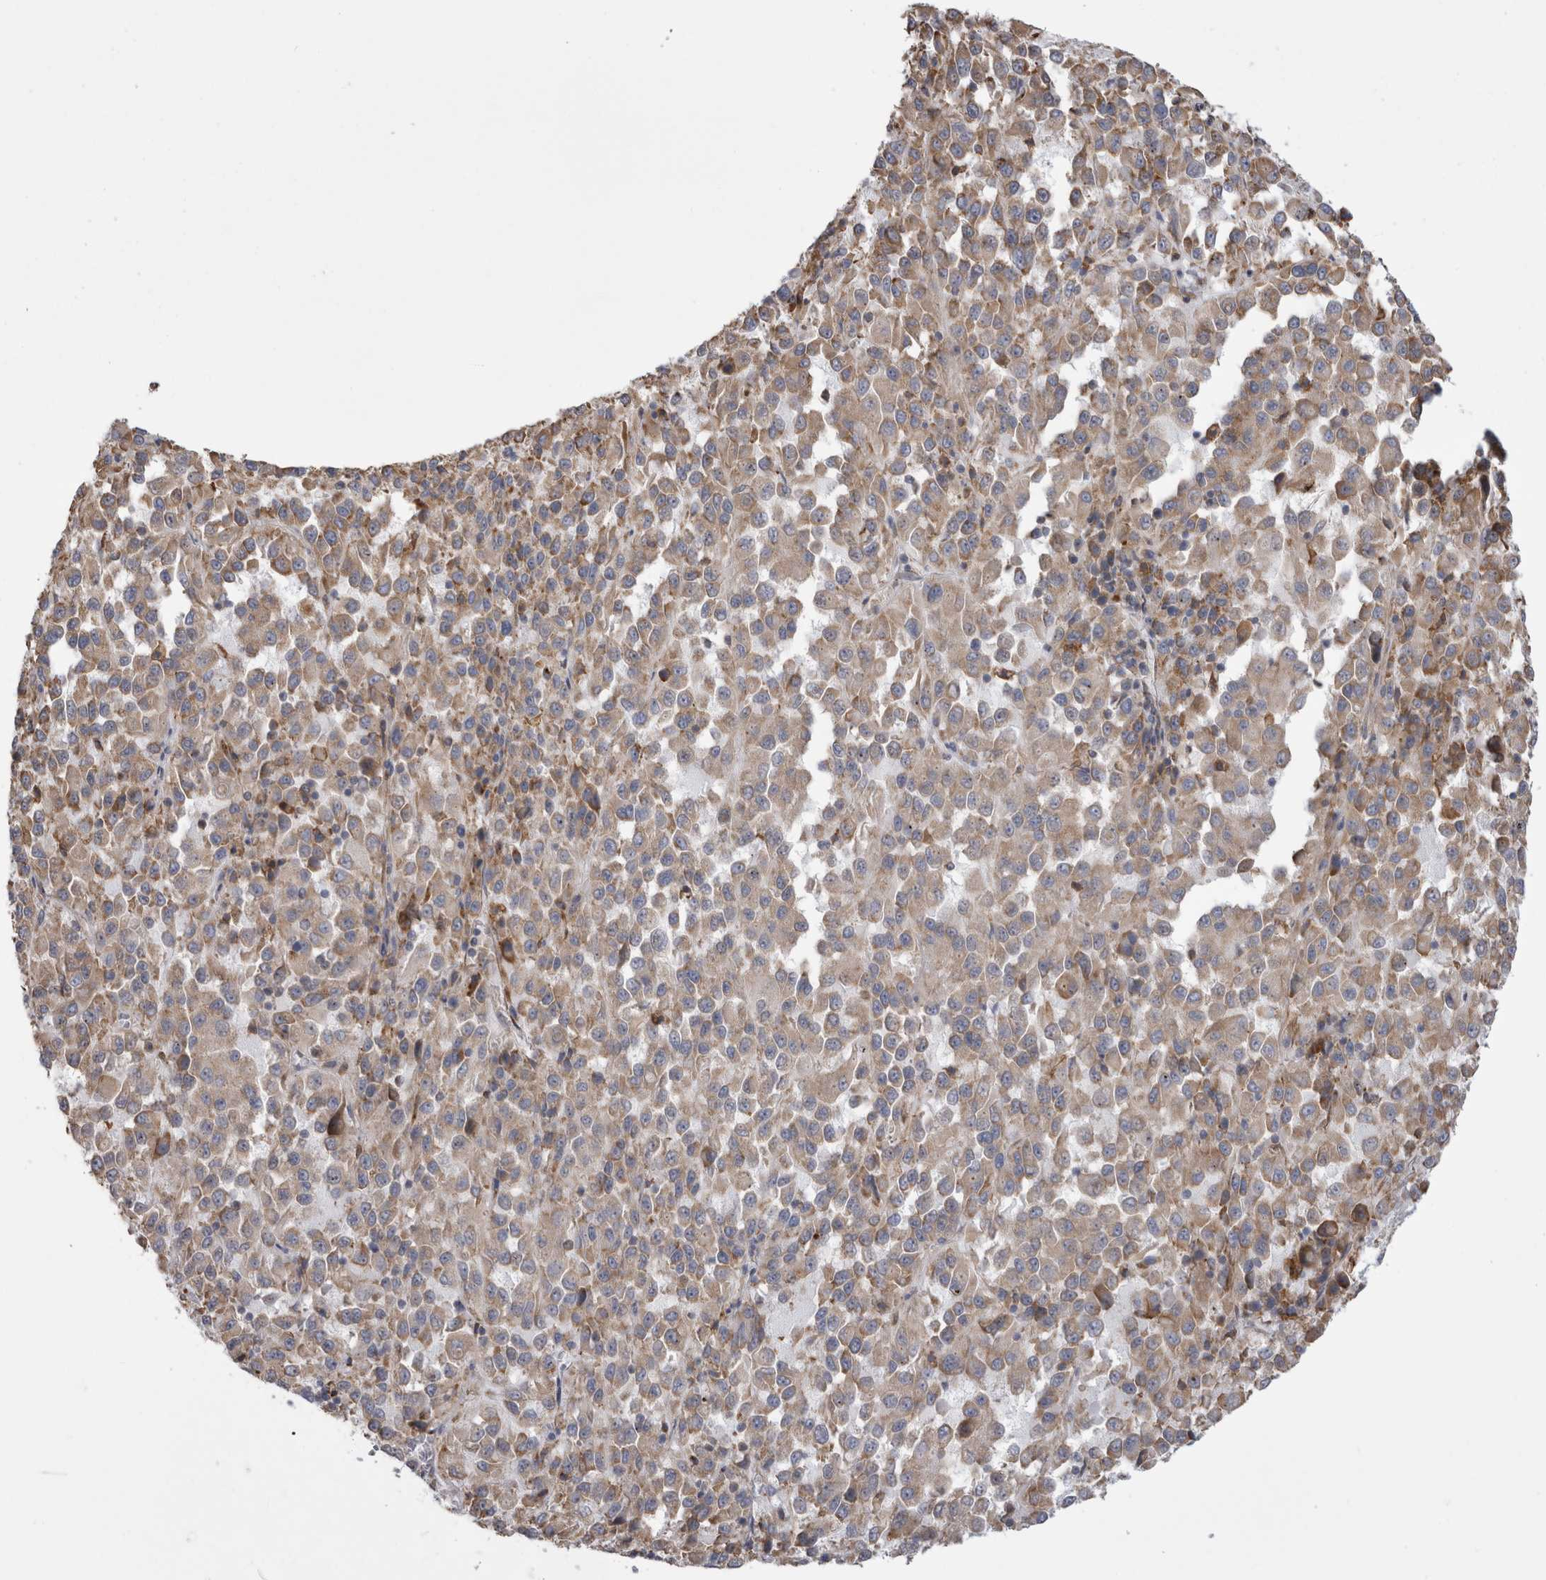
{"staining": {"intensity": "weak", "quantity": "25%-75%", "location": "cytoplasmic/membranous"}, "tissue": "melanoma", "cell_type": "Tumor cells", "image_type": "cancer", "snomed": [{"axis": "morphology", "description": "Malignant melanoma, Metastatic site"}, {"axis": "topography", "description": "Lung"}], "caption": "IHC image of human malignant melanoma (metastatic site) stained for a protein (brown), which demonstrates low levels of weak cytoplasmic/membranous expression in approximately 25%-75% of tumor cells.", "gene": "ZNF341", "patient": {"sex": "male", "age": 64}}